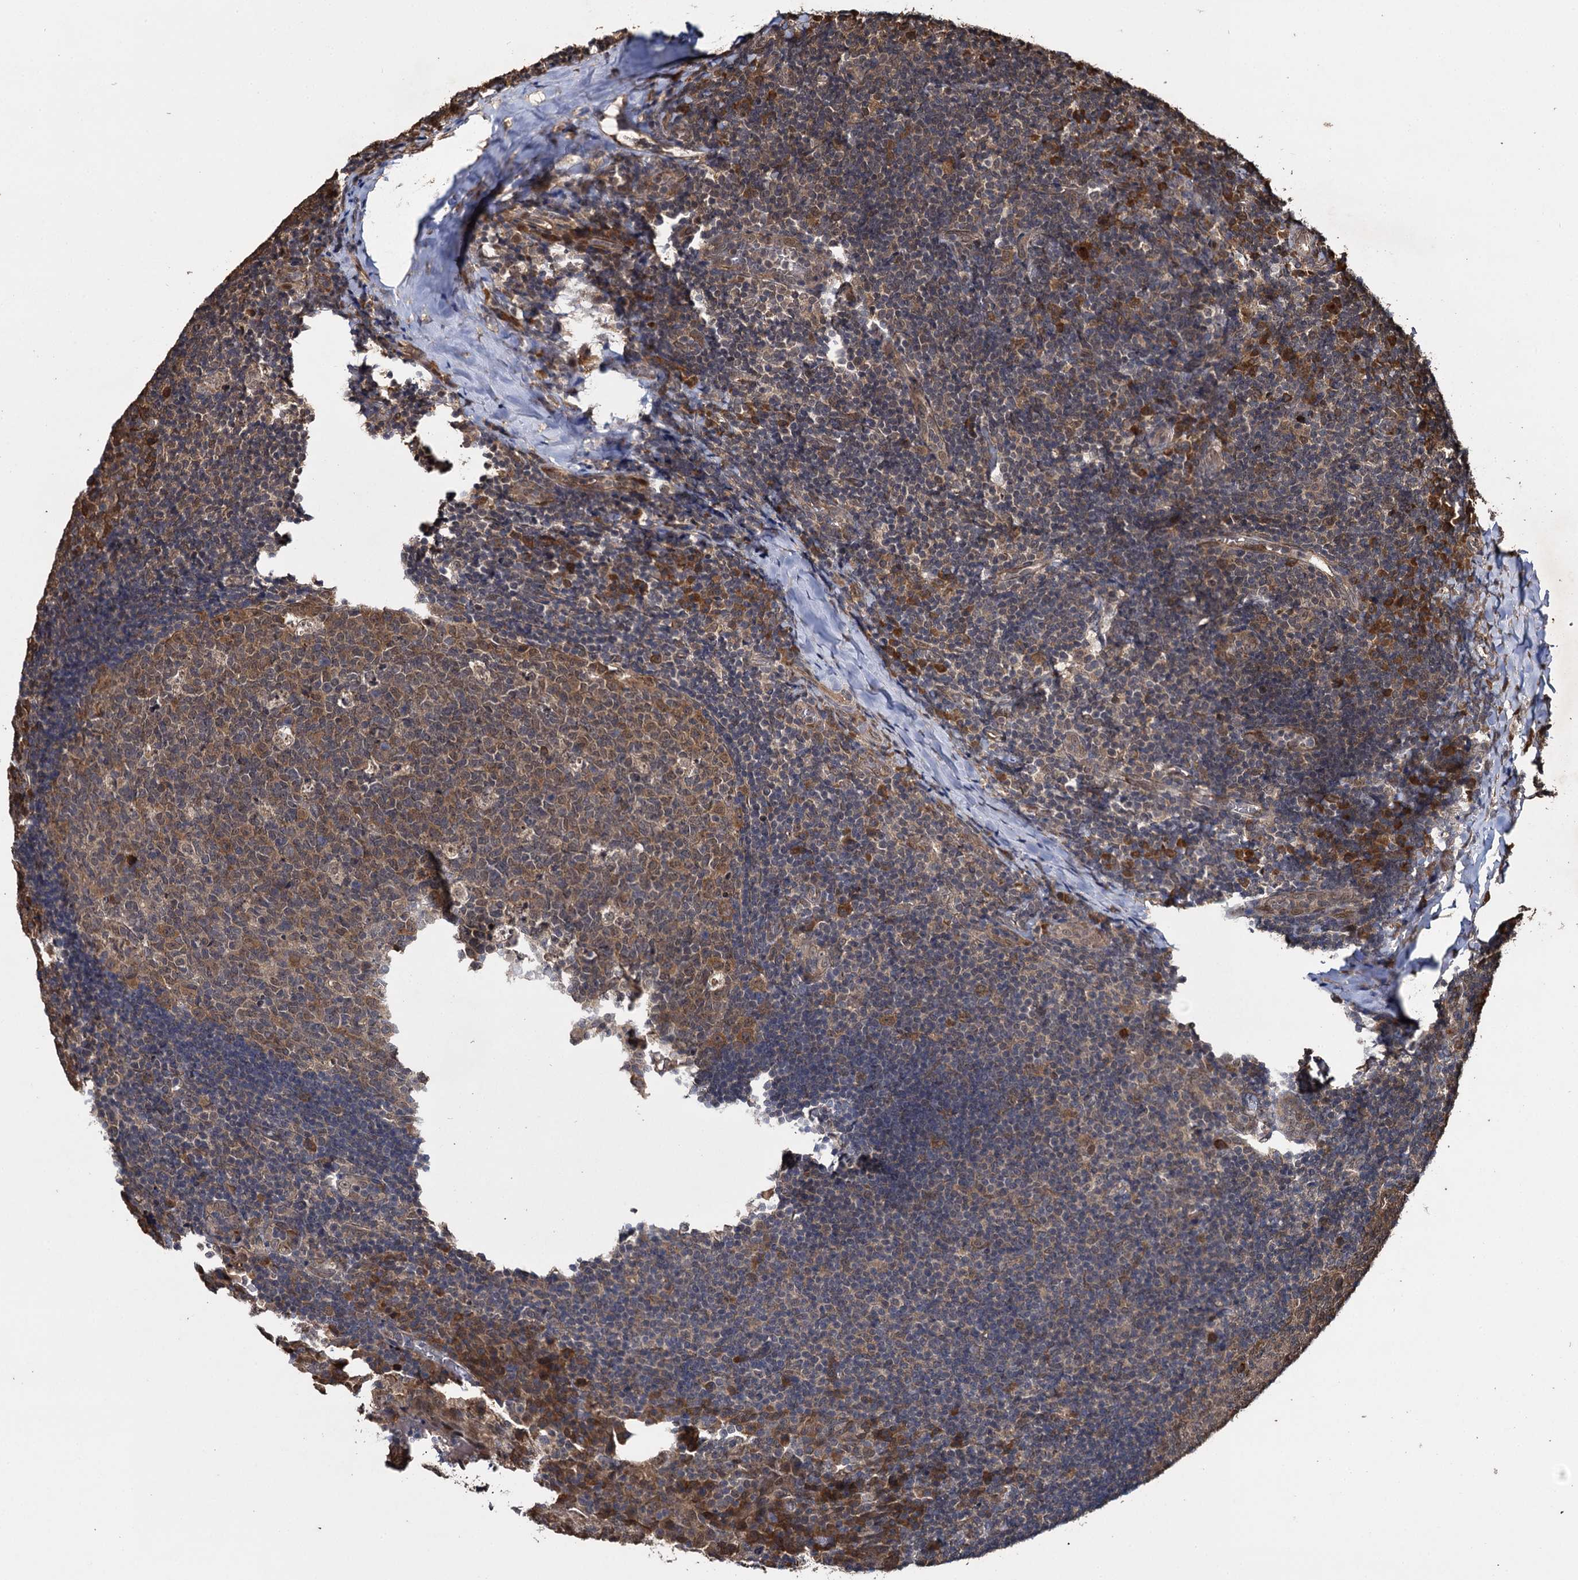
{"staining": {"intensity": "moderate", "quantity": ">75%", "location": "cytoplasmic/membranous"}, "tissue": "tonsil", "cell_type": "Germinal center cells", "image_type": "normal", "snomed": [{"axis": "morphology", "description": "Normal tissue, NOS"}, {"axis": "topography", "description": "Tonsil"}], "caption": "Immunohistochemistry (IHC) of normal tonsil demonstrates medium levels of moderate cytoplasmic/membranous positivity in about >75% of germinal center cells. (DAB (3,3'-diaminobenzidine) IHC with brightfield microscopy, high magnification).", "gene": "SLC46A3", "patient": {"sex": "male", "age": 17}}